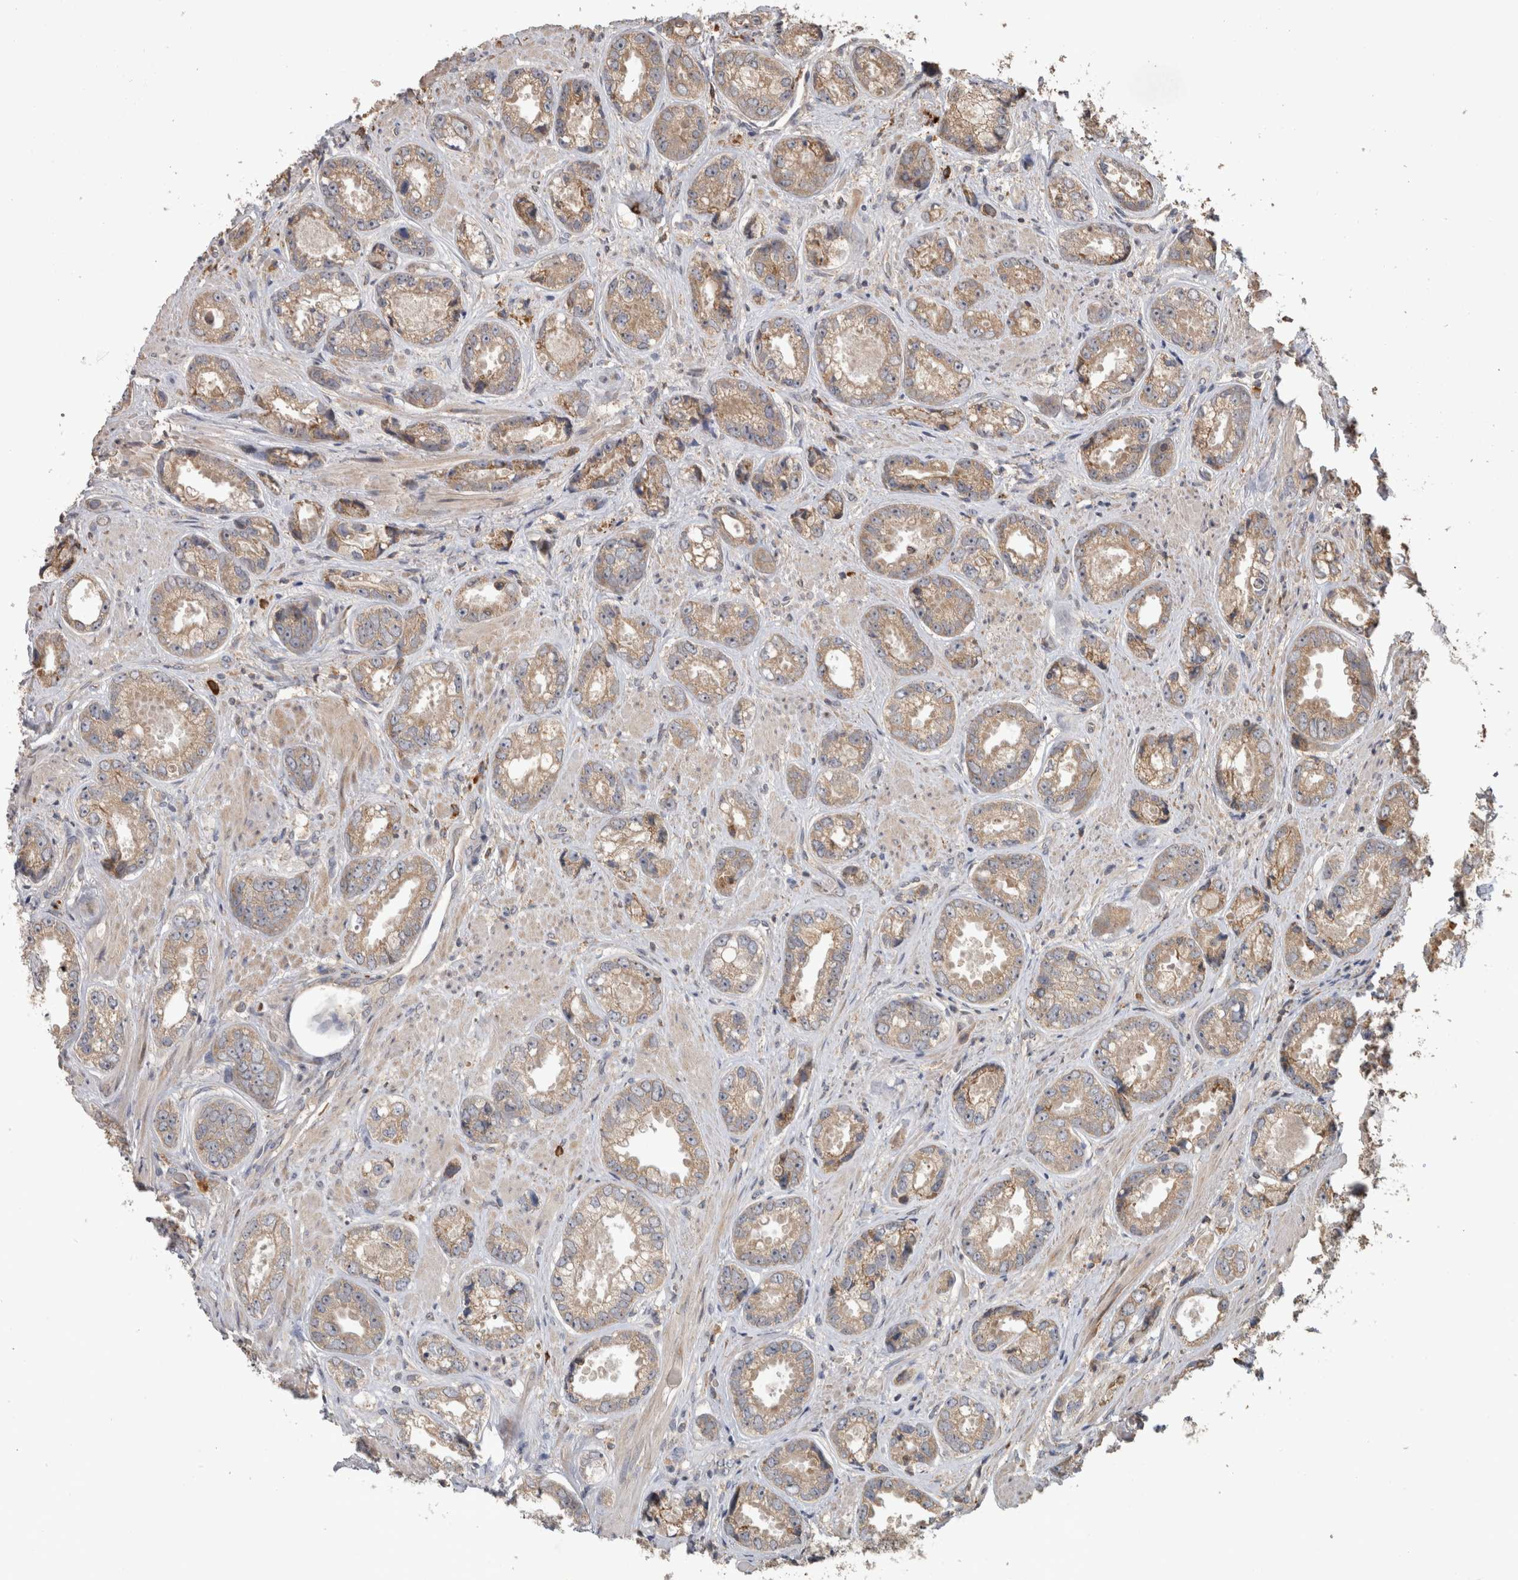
{"staining": {"intensity": "weak", "quantity": ">75%", "location": "cytoplasmic/membranous"}, "tissue": "prostate cancer", "cell_type": "Tumor cells", "image_type": "cancer", "snomed": [{"axis": "morphology", "description": "Adenocarcinoma, High grade"}, {"axis": "topography", "description": "Prostate"}], "caption": "IHC (DAB) staining of adenocarcinoma (high-grade) (prostate) reveals weak cytoplasmic/membranous protein expression in about >75% of tumor cells.", "gene": "TBCE", "patient": {"sex": "male", "age": 61}}